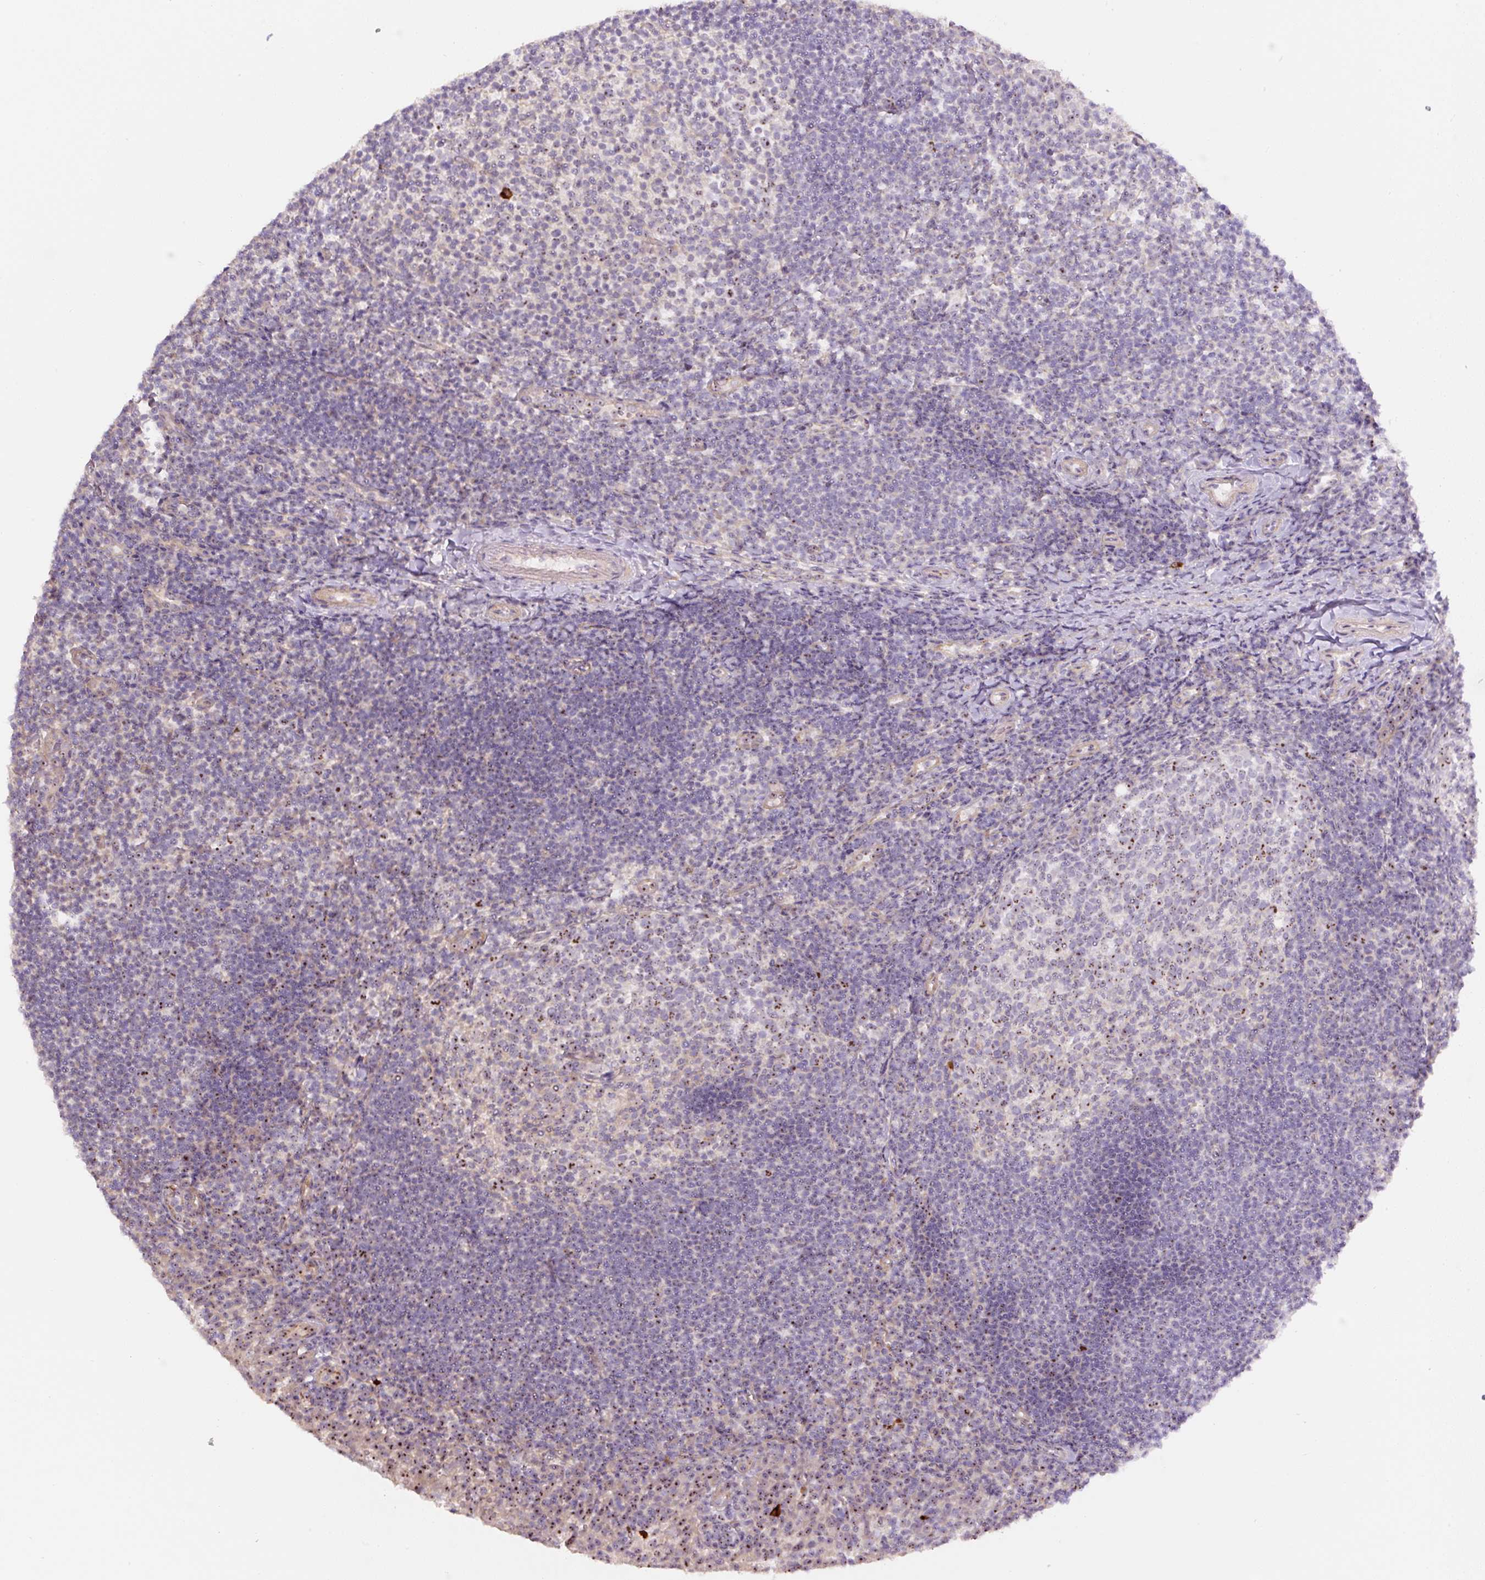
{"staining": {"intensity": "negative", "quantity": "none", "location": "none"}, "tissue": "tonsil", "cell_type": "Germinal center cells", "image_type": "normal", "snomed": [{"axis": "morphology", "description": "Normal tissue, NOS"}, {"axis": "topography", "description": "Tonsil"}], "caption": "Immunohistochemistry (IHC) of benign human tonsil shows no staining in germinal center cells. (DAB immunohistochemistry (IHC) with hematoxylin counter stain).", "gene": "TMEM151B", "patient": {"sex": "female", "age": 10}}